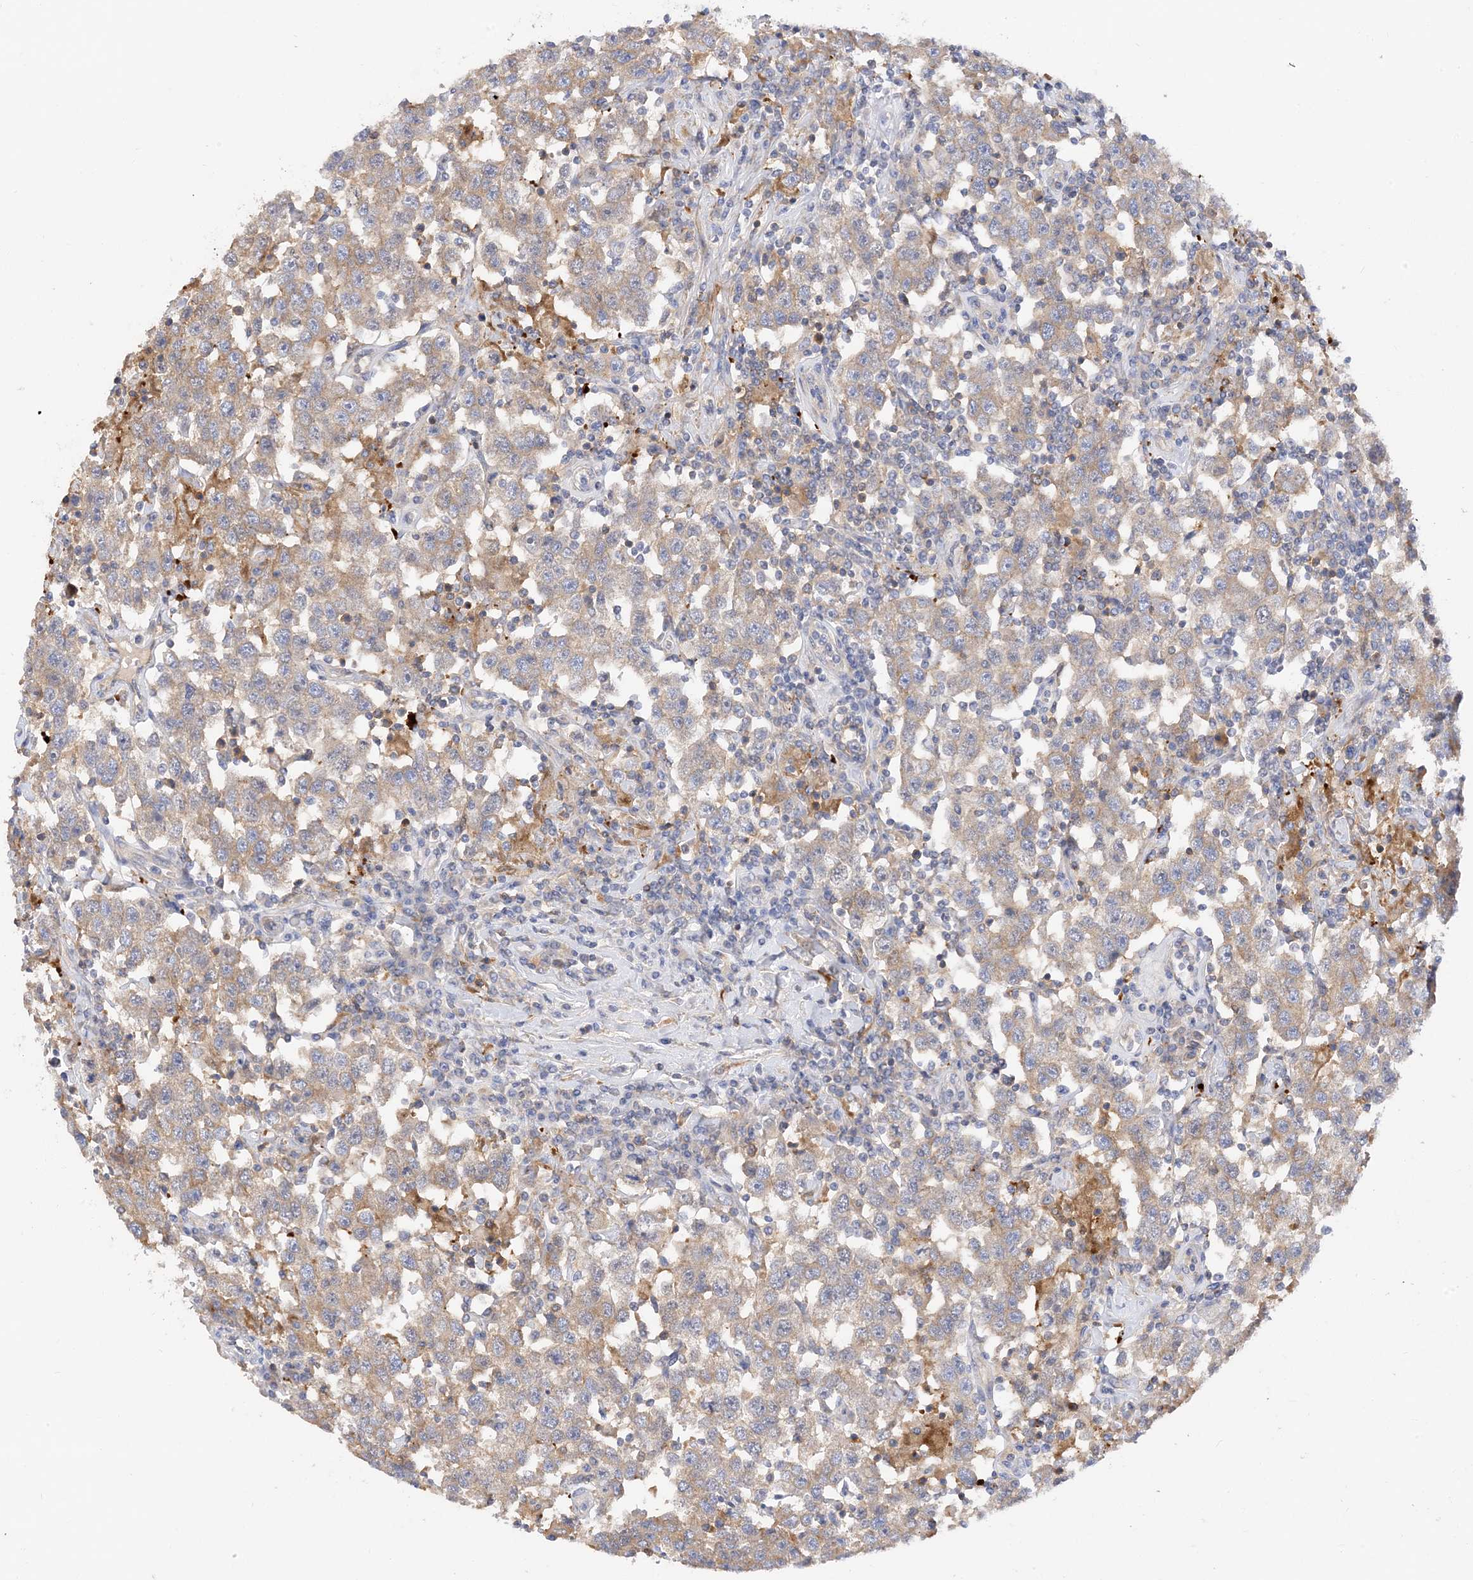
{"staining": {"intensity": "moderate", "quantity": ">75%", "location": "cytoplasmic/membranous"}, "tissue": "testis cancer", "cell_type": "Tumor cells", "image_type": "cancer", "snomed": [{"axis": "morphology", "description": "Seminoma, NOS"}, {"axis": "topography", "description": "Testis"}], "caption": "DAB immunohistochemical staining of testis cancer (seminoma) exhibits moderate cytoplasmic/membranous protein expression in approximately >75% of tumor cells.", "gene": "ARV1", "patient": {"sex": "male", "age": 41}}